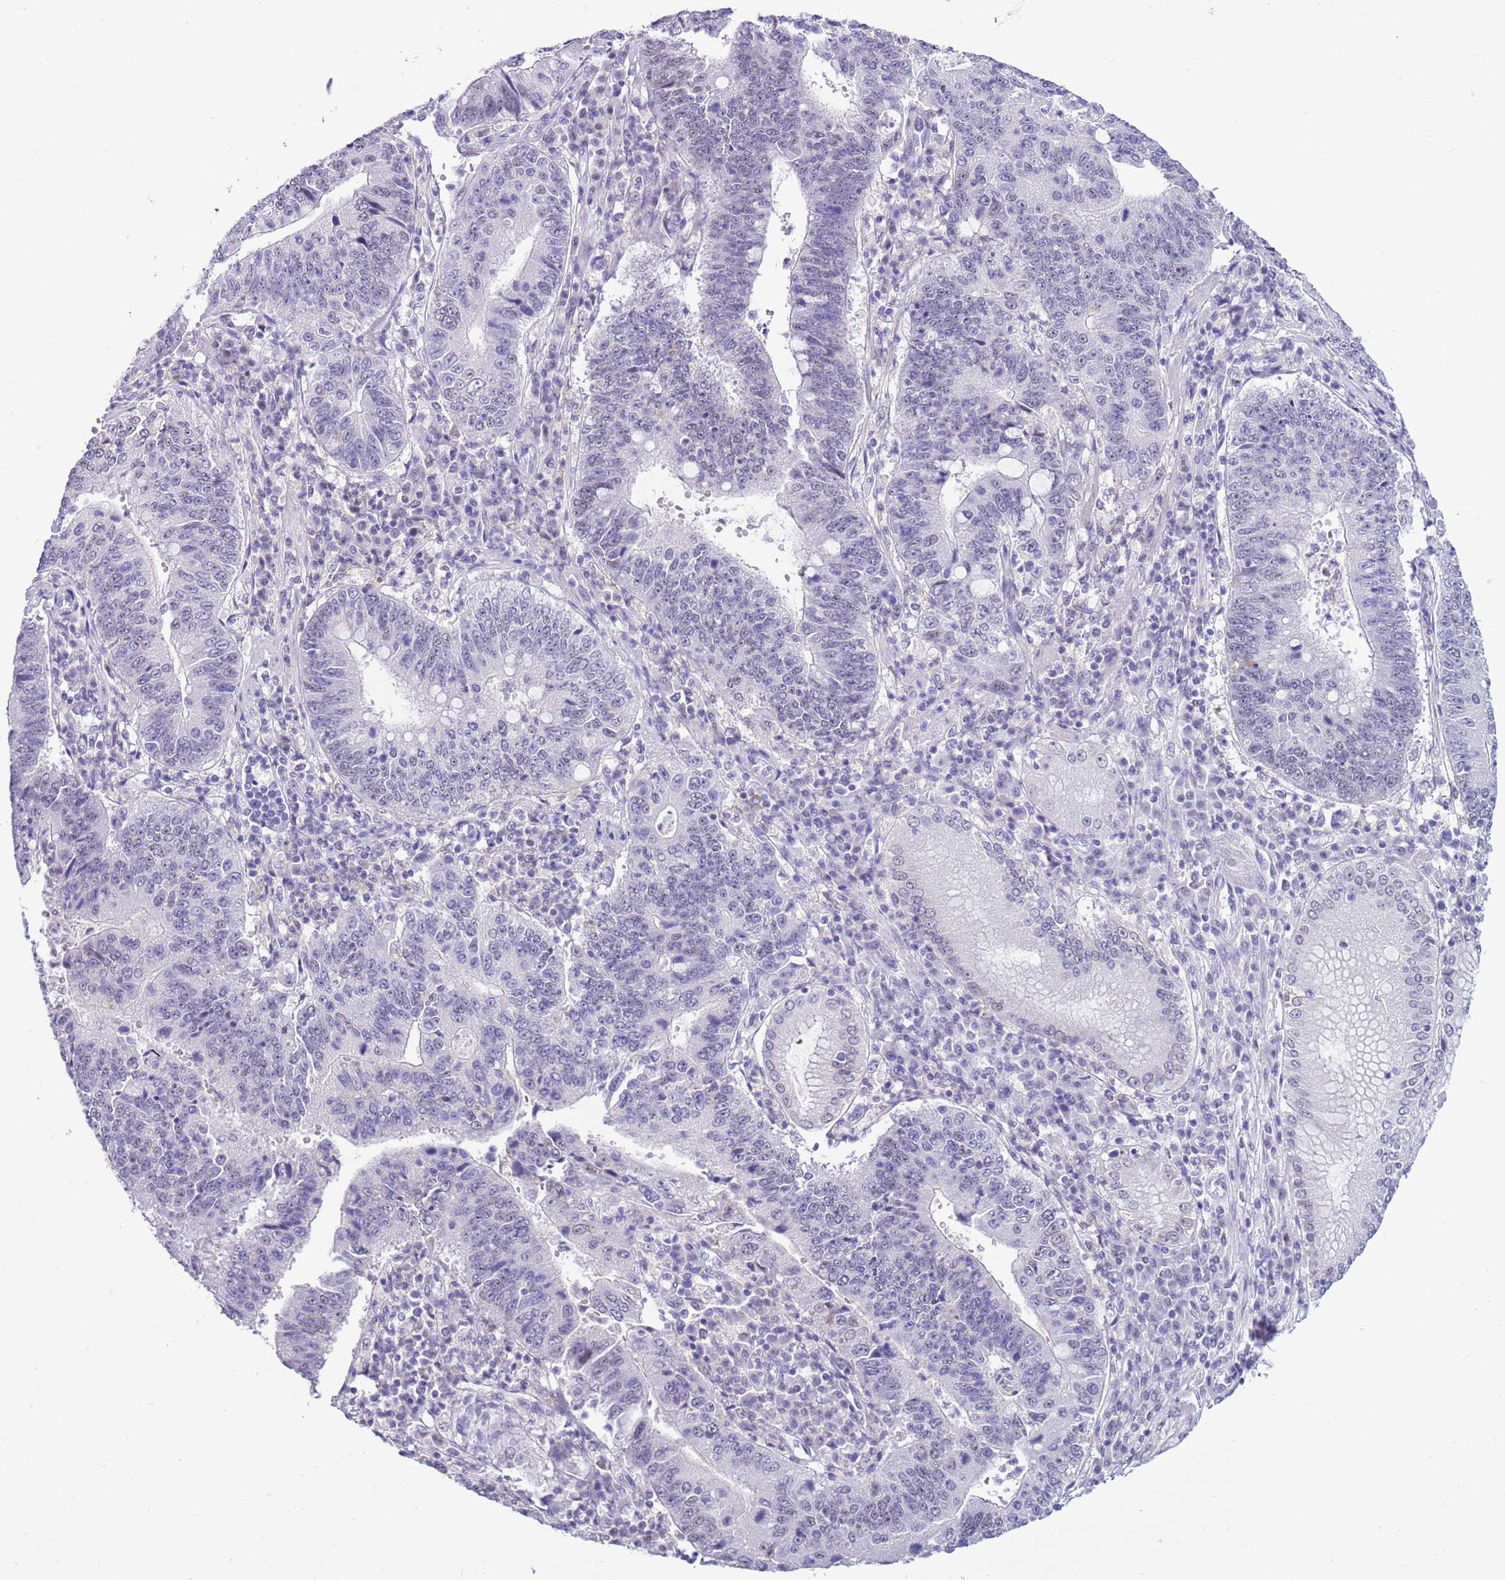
{"staining": {"intensity": "negative", "quantity": "none", "location": "none"}, "tissue": "stomach cancer", "cell_type": "Tumor cells", "image_type": "cancer", "snomed": [{"axis": "morphology", "description": "Adenocarcinoma, NOS"}, {"axis": "topography", "description": "Stomach"}], "caption": "Tumor cells show no significant positivity in adenocarcinoma (stomach).", "gene": "PPP1R17", "patient": {"sex": "male", "age": 59}}